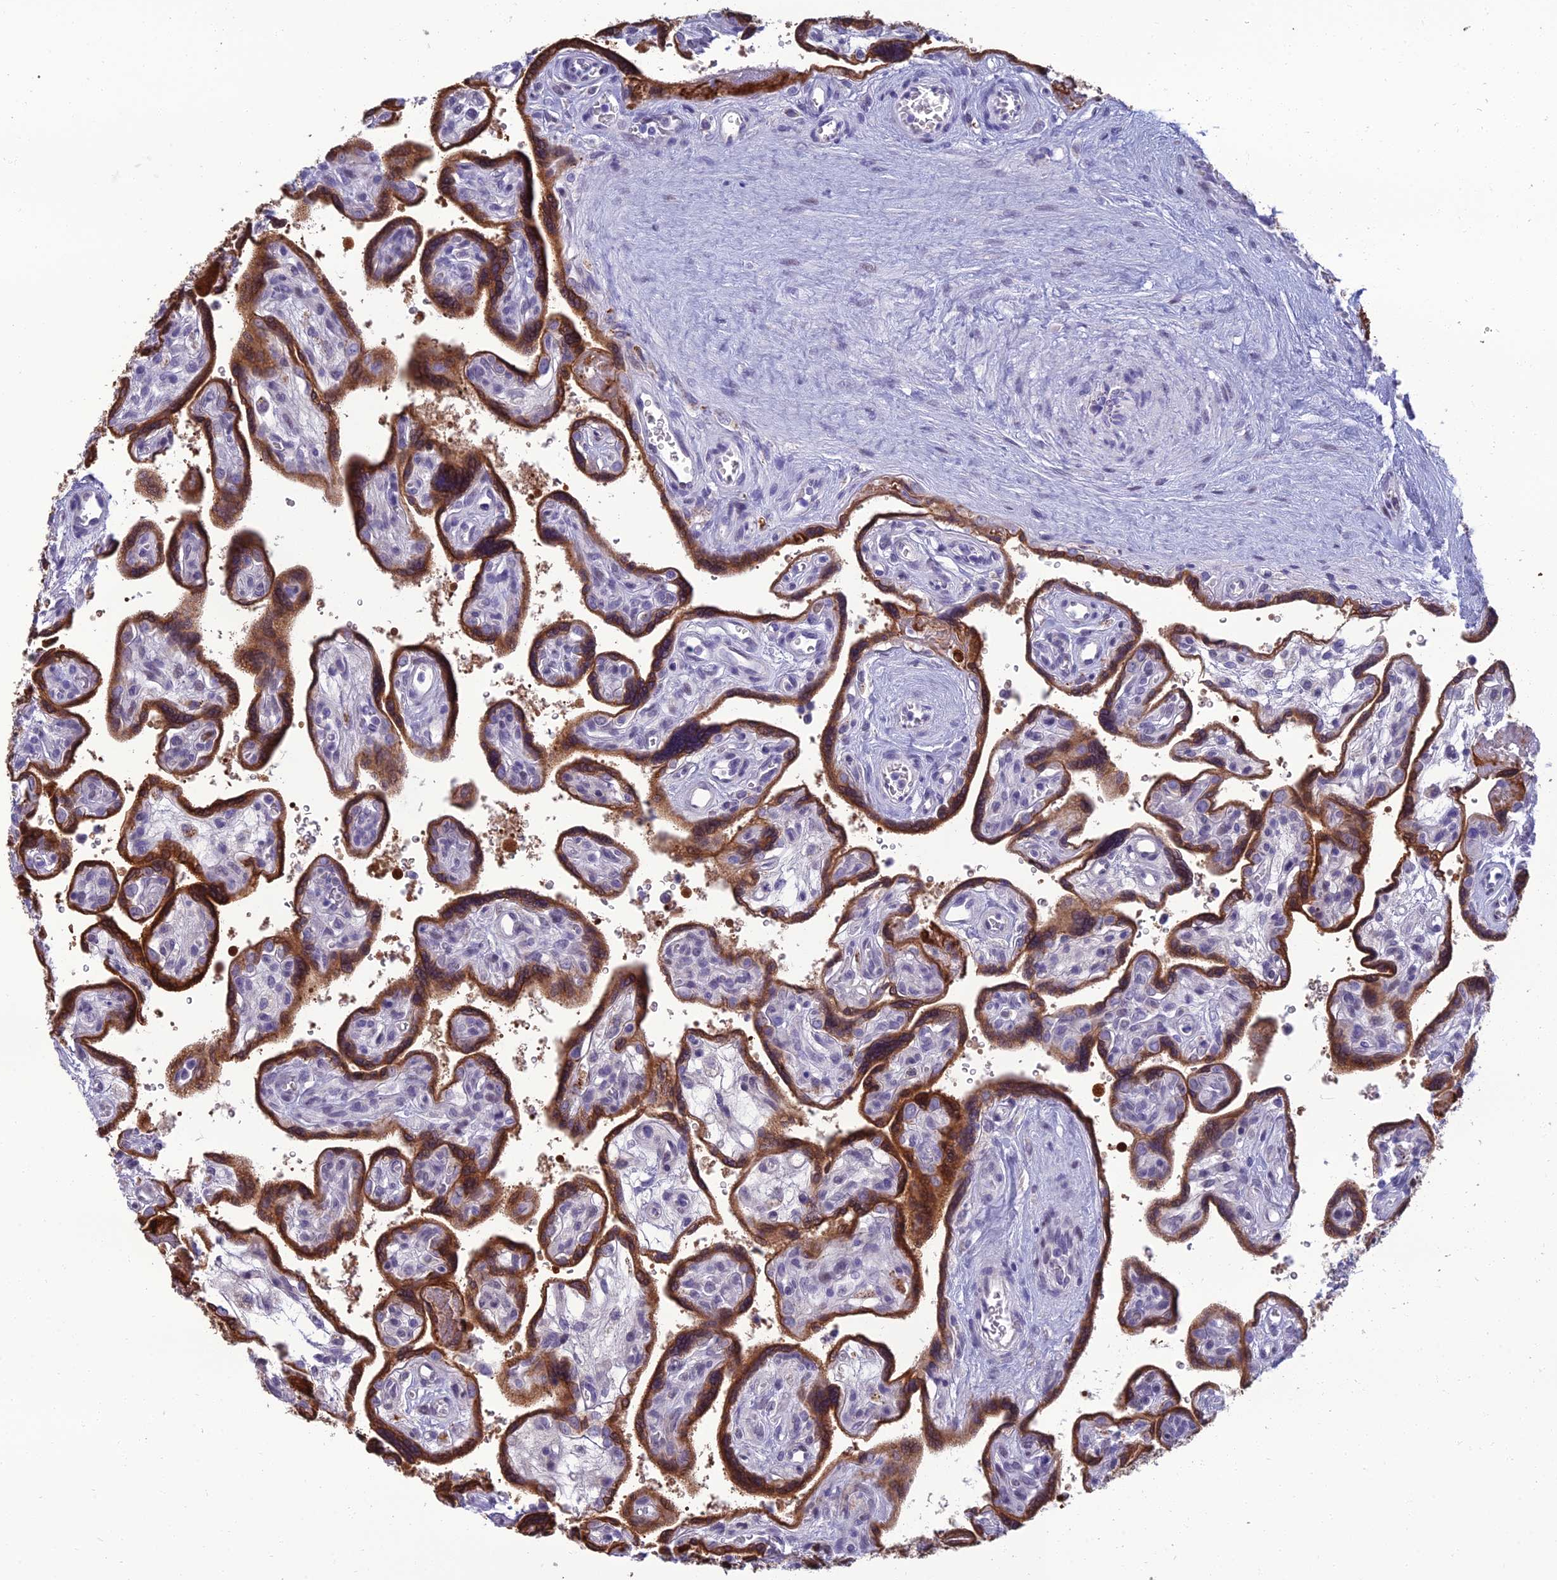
{"staining": {"intensity": "strong", "quantity": ">75%", "location": "cytoplasmic/membranous"}, "tissue": "placenta", "cell_type": "Trophoblastic cells", "image_type": "normal", "snomed": [{"axis": "morphology", "description": "Normal tissue, NOS"}, {"axis": "topography", "description": "Placenta"}], "caption": "This is an image of immunohistochemistry (IHC) staining of normal placenta, which shows strong positivity in the cytoplasmic/membranous of trophoblastic cells.", "gene": "SPTLC3", "patient": {"sex": "female", "age": 39}}